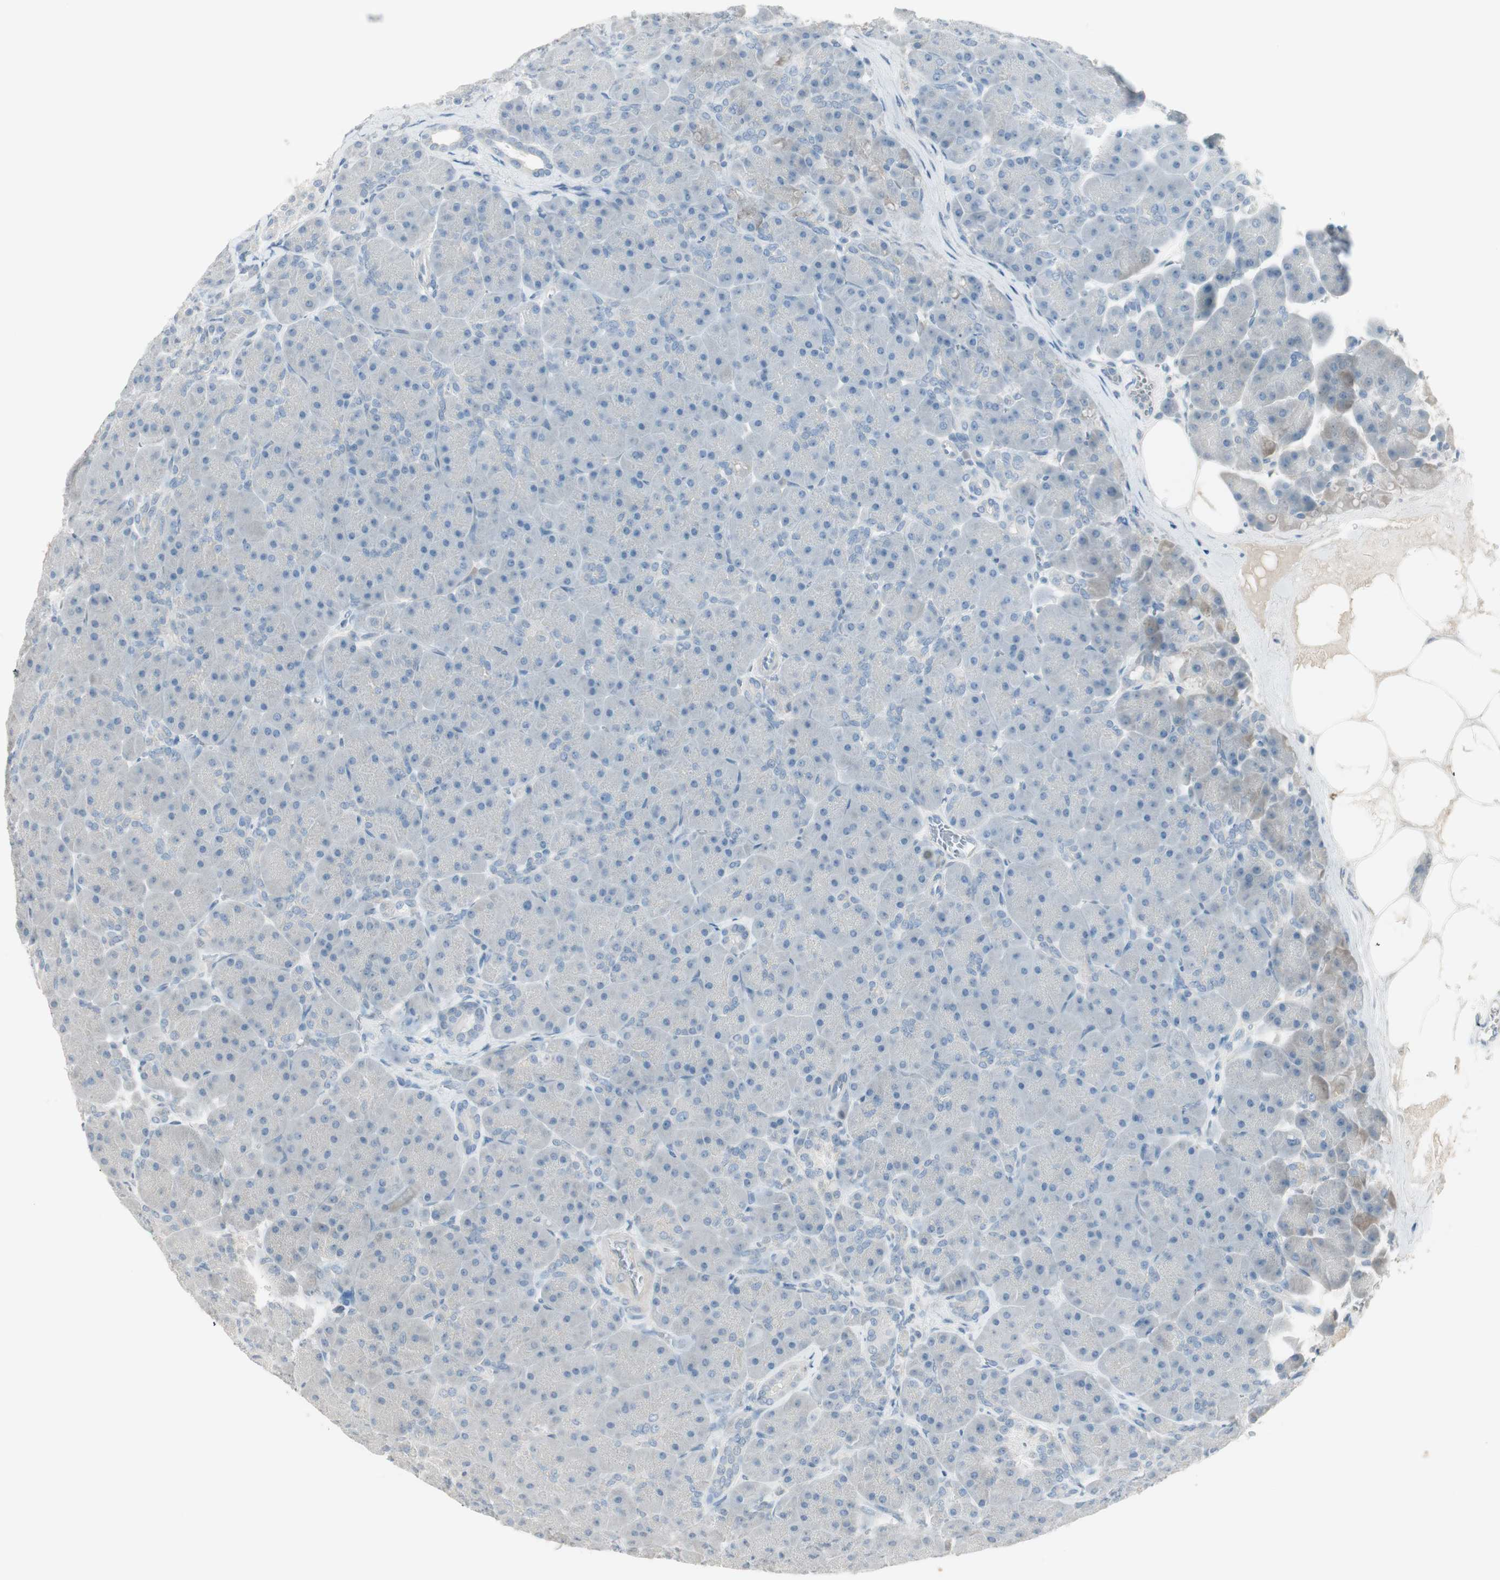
{"staining": {"intensity": "negative", "quantity": "none", "location": "none"}, "tissue": "pancreas", "cell_type": "Exocrine glandular cells", "image_type": "normal", "snomed": [{"axis": "morphology", "description": "Normal tissue, NOS"}, {"axis": "topography", "description": "Pancreas"}], "caption": "IHC of normal pancreas shows no staining in exocrine glandular cells. Brightfield microscopy of IHC stained with DAB (brown) and hematoxylin (blue), captured at high magnification.", "gene": "ITLN2", "patient": {"sex": "male", "age": 66}}